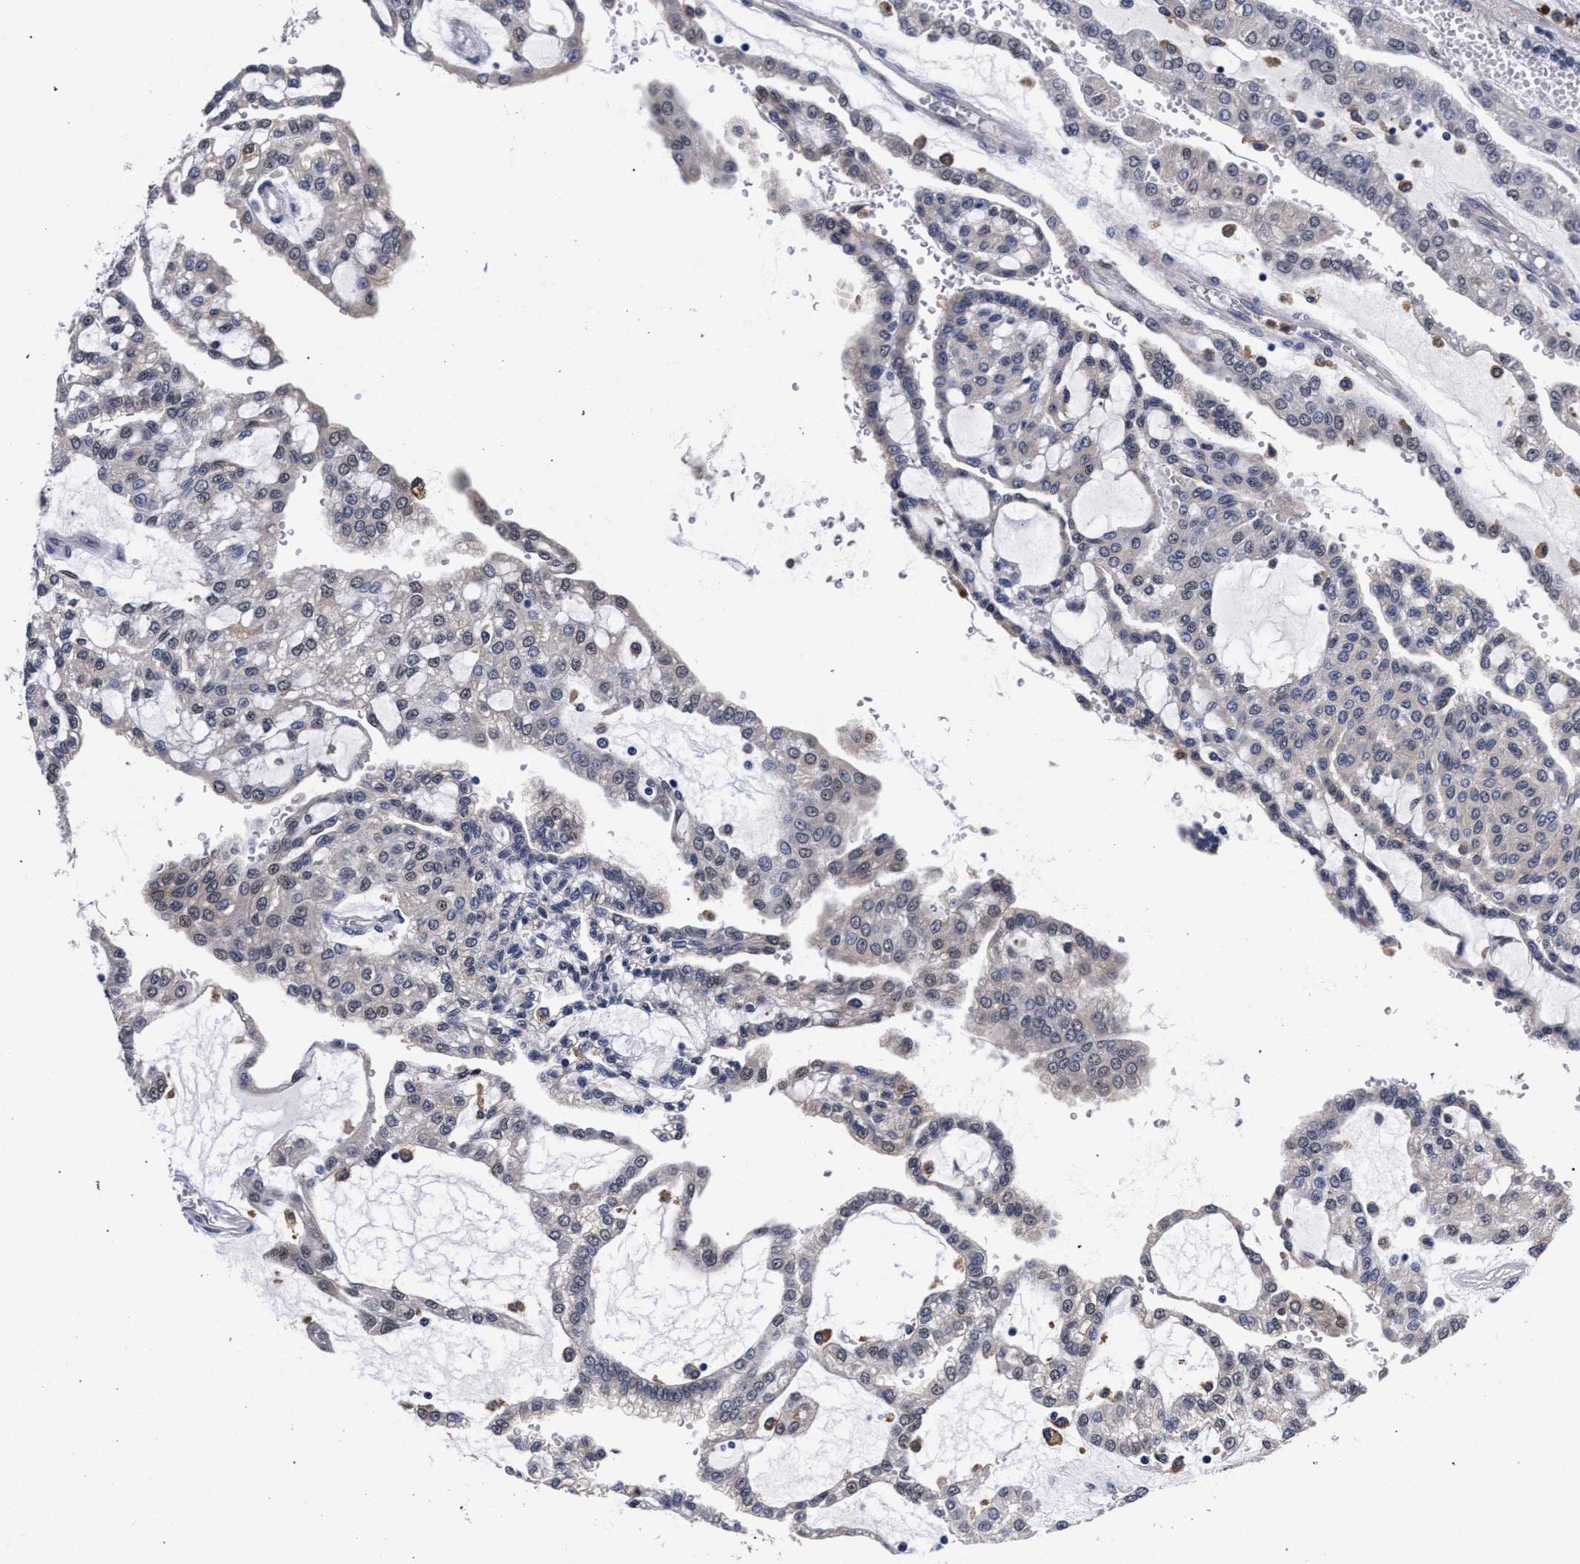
{"staining": {"intensity": "weak", "quantity": "<25%", "location": "nuclear"}, "tissue": "renal cancer", "cell_type": "Tumor cells", "image_type": "cancer", "snomed": [{"axis": "morphology", "description": "Adenocarcinoma, NOS"}, {"axis": "topography", "description": "Kidney"}], "caption": "Tumor cells show no significant protein staining in adenocarcinoma (renal).", "gene": "ZNF462", "patient": {"sex": "male", "age": 63}}